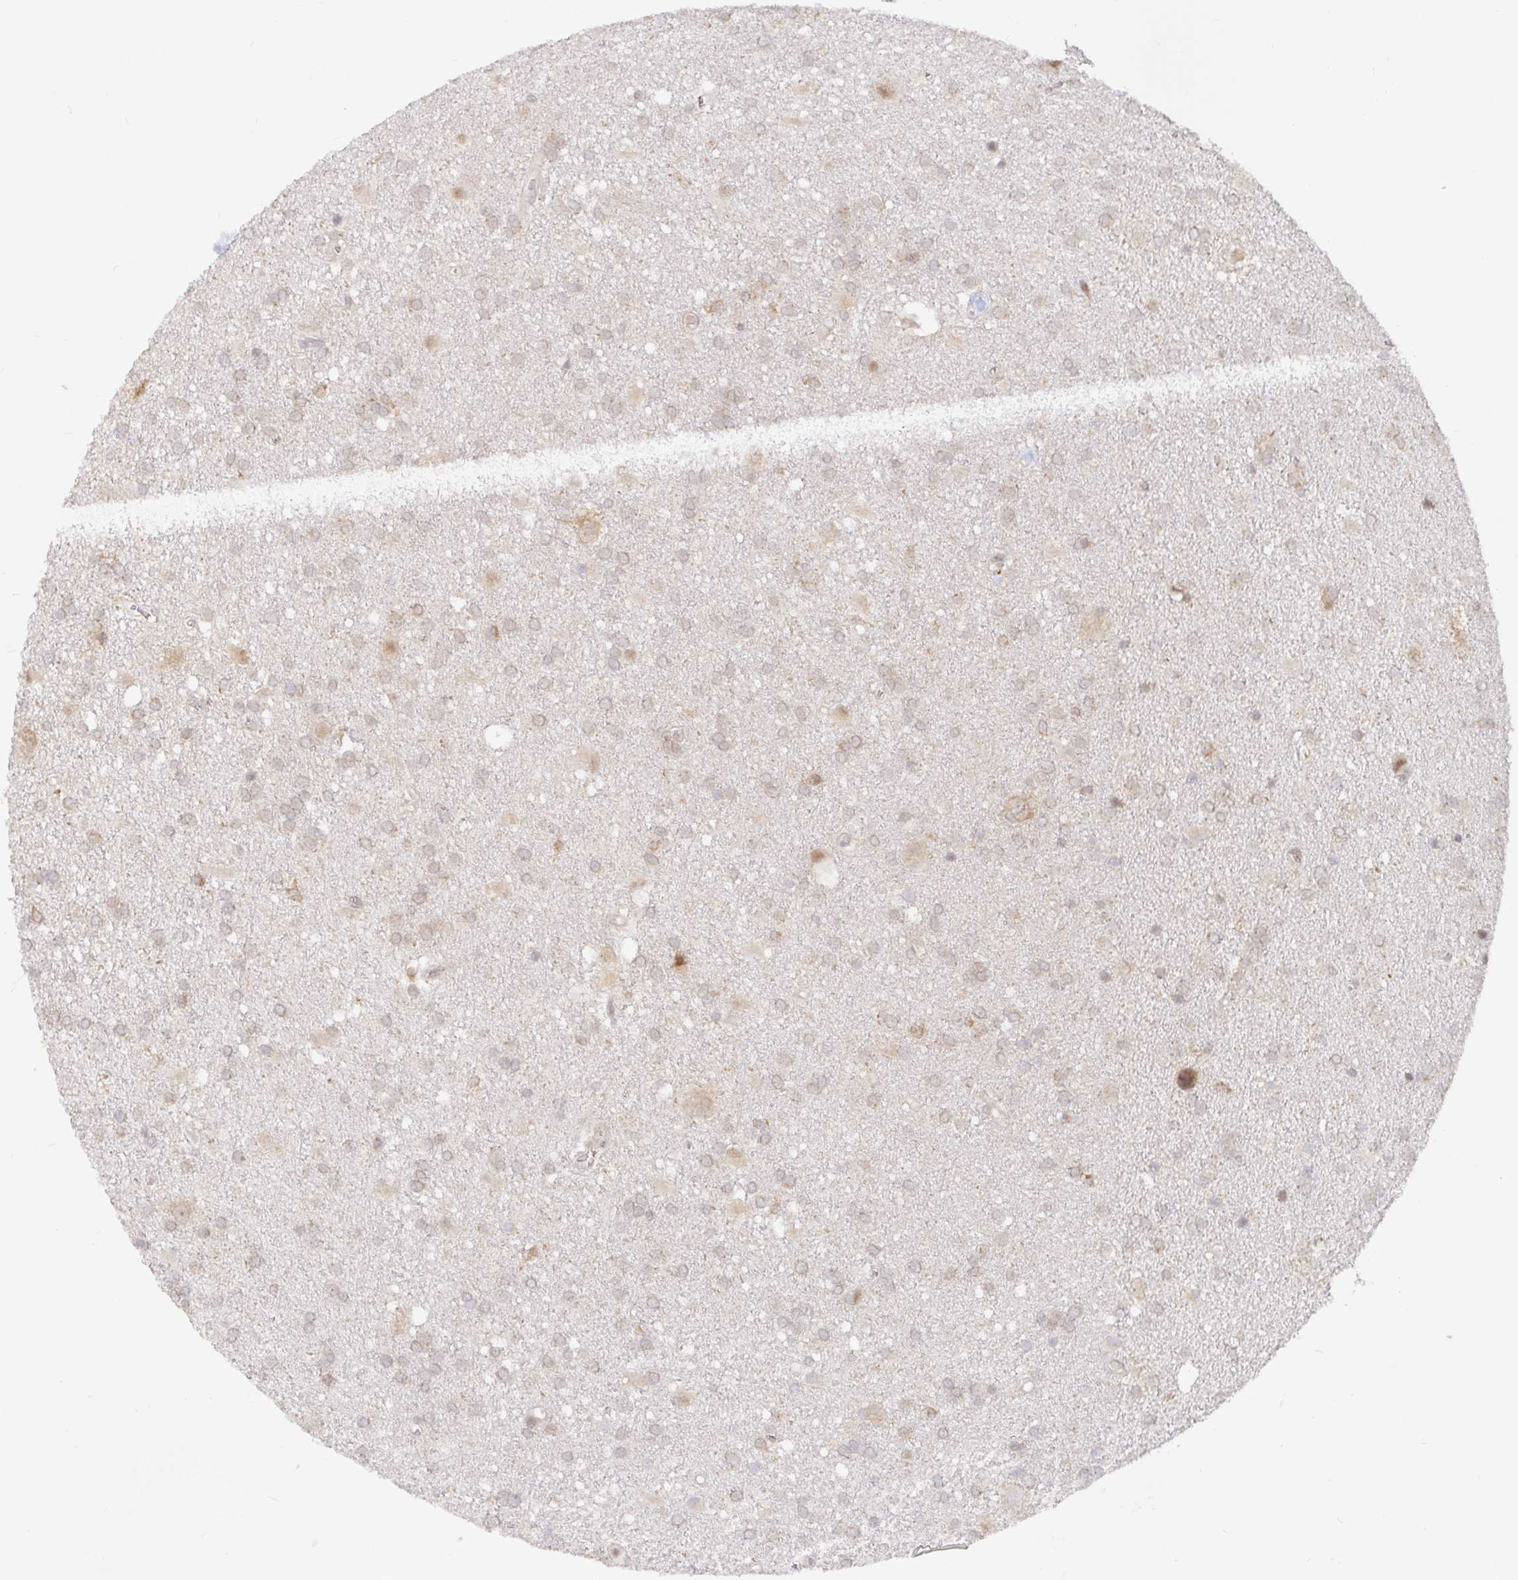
{"staining": {"intensity": "weak", "quantity": "<25%", "location": "cytoplasmic/membranous"}, "tissue": "glioma", "cell_type": "Tumor cells", "image_type": "cancer", "snomed": [{"axis": "morphology", "description": "Glioma, malignant, Low grade"}, {"axis": "topography", "description": "Brain"}], "caption": "Low-grade glioma (malignant) was stained to show a protein in brown. There is no significant positivity in tumor cells.", "gene": "ALG1", "patient": {"sex": "male", "age": 66}}